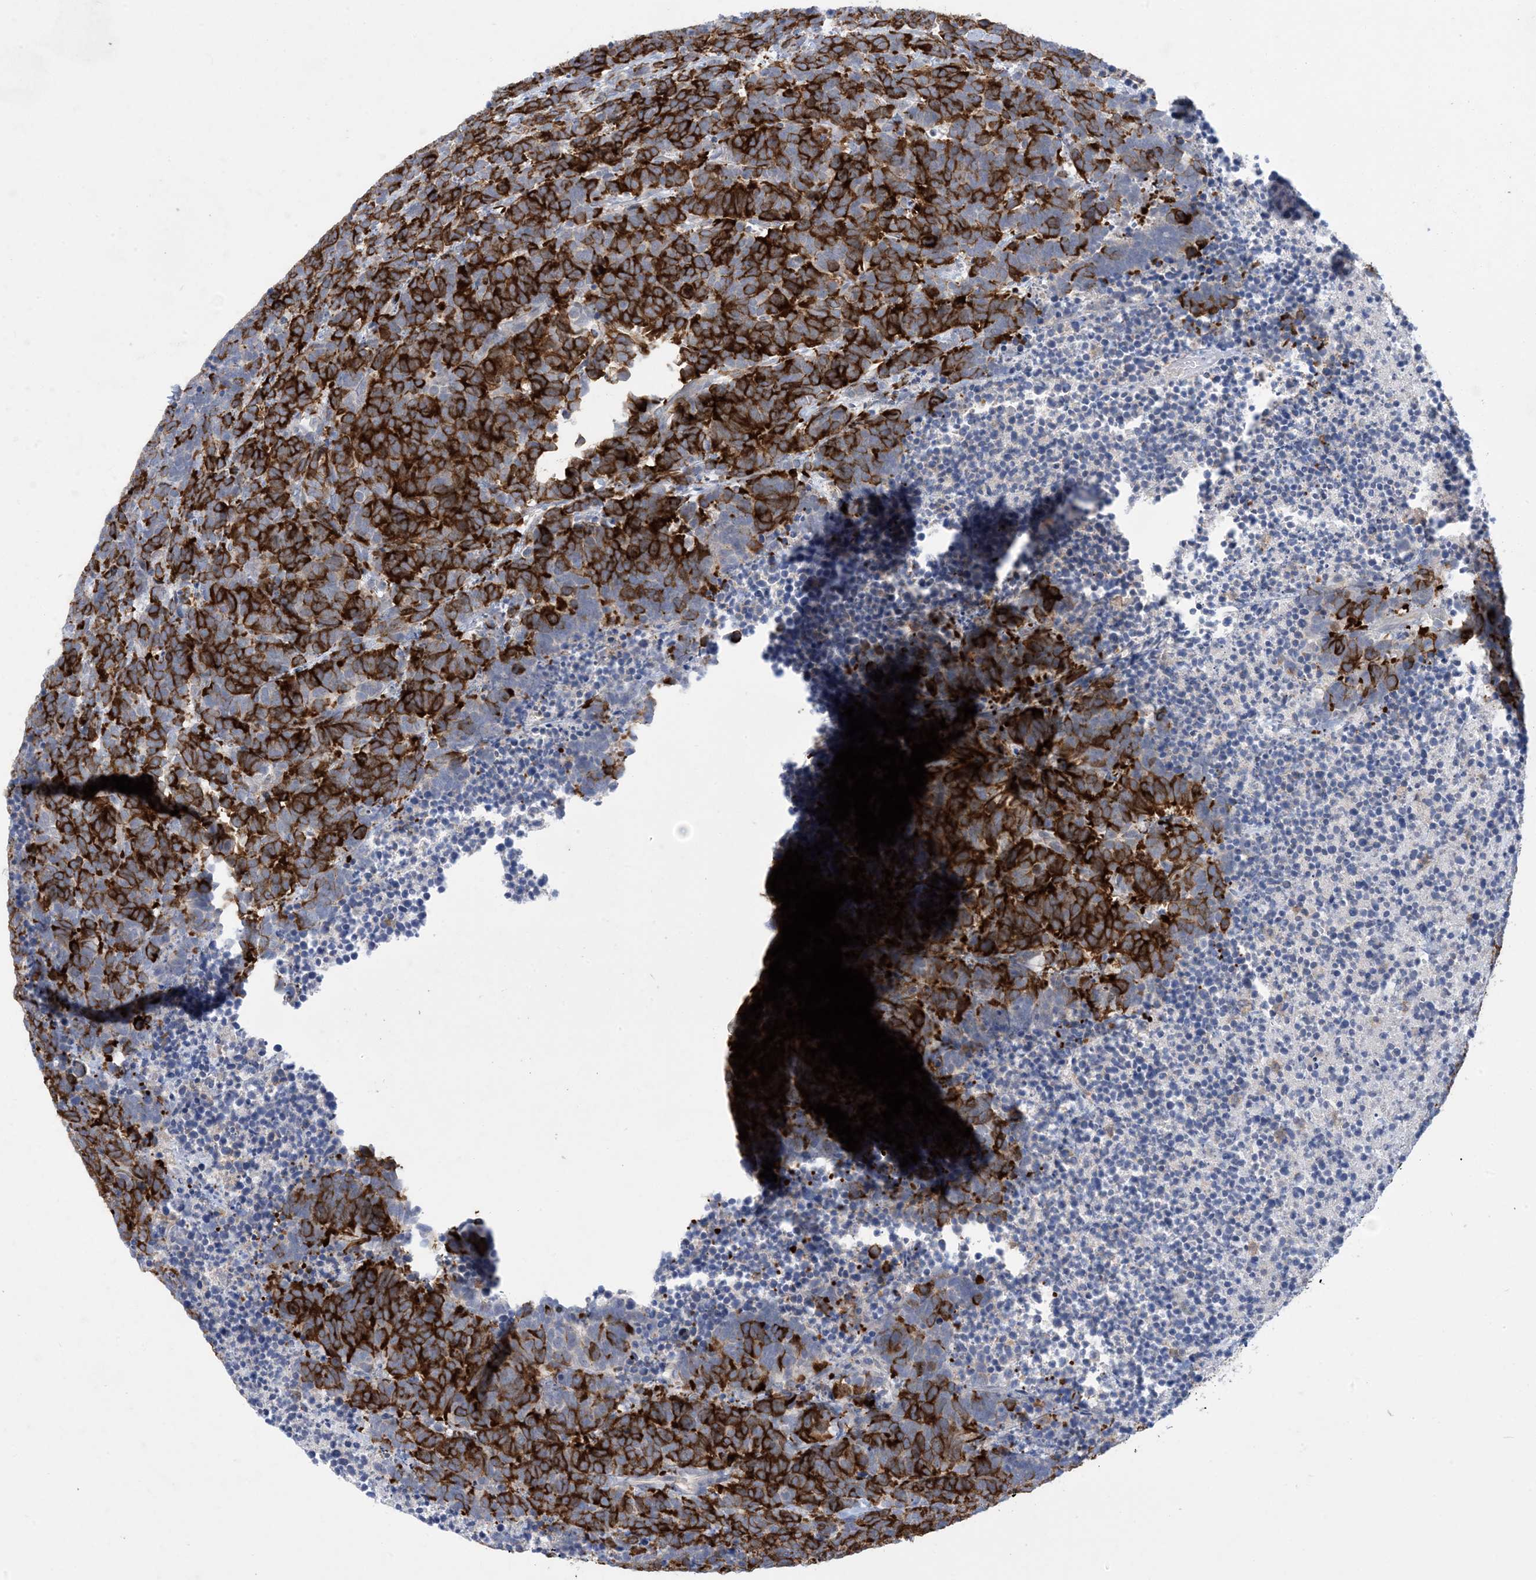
{"staining": {"intensity": "strong", "quantity": ">75%", "location": "cytoplasmic/membranous"}, "tissue": "carcinoid", "cell_type": "Tumor cells", "image_type": "cancer", "snomed": [{"axis": "morphology", "description": "Carcinoma, NOS"}, {"axis": "morphology", "description": "Carcinoid, malignant, NOS"}, {"axis": "topography", "description": "Urinary bladder"}], "caption": "Protein staining of carcinoid tissue exhibits strong cytoplasmic/membranous positivity in approximately >75% of tumor cells.", "gene": "AOC1", "patient": {"sex": "male", "age": 57}}